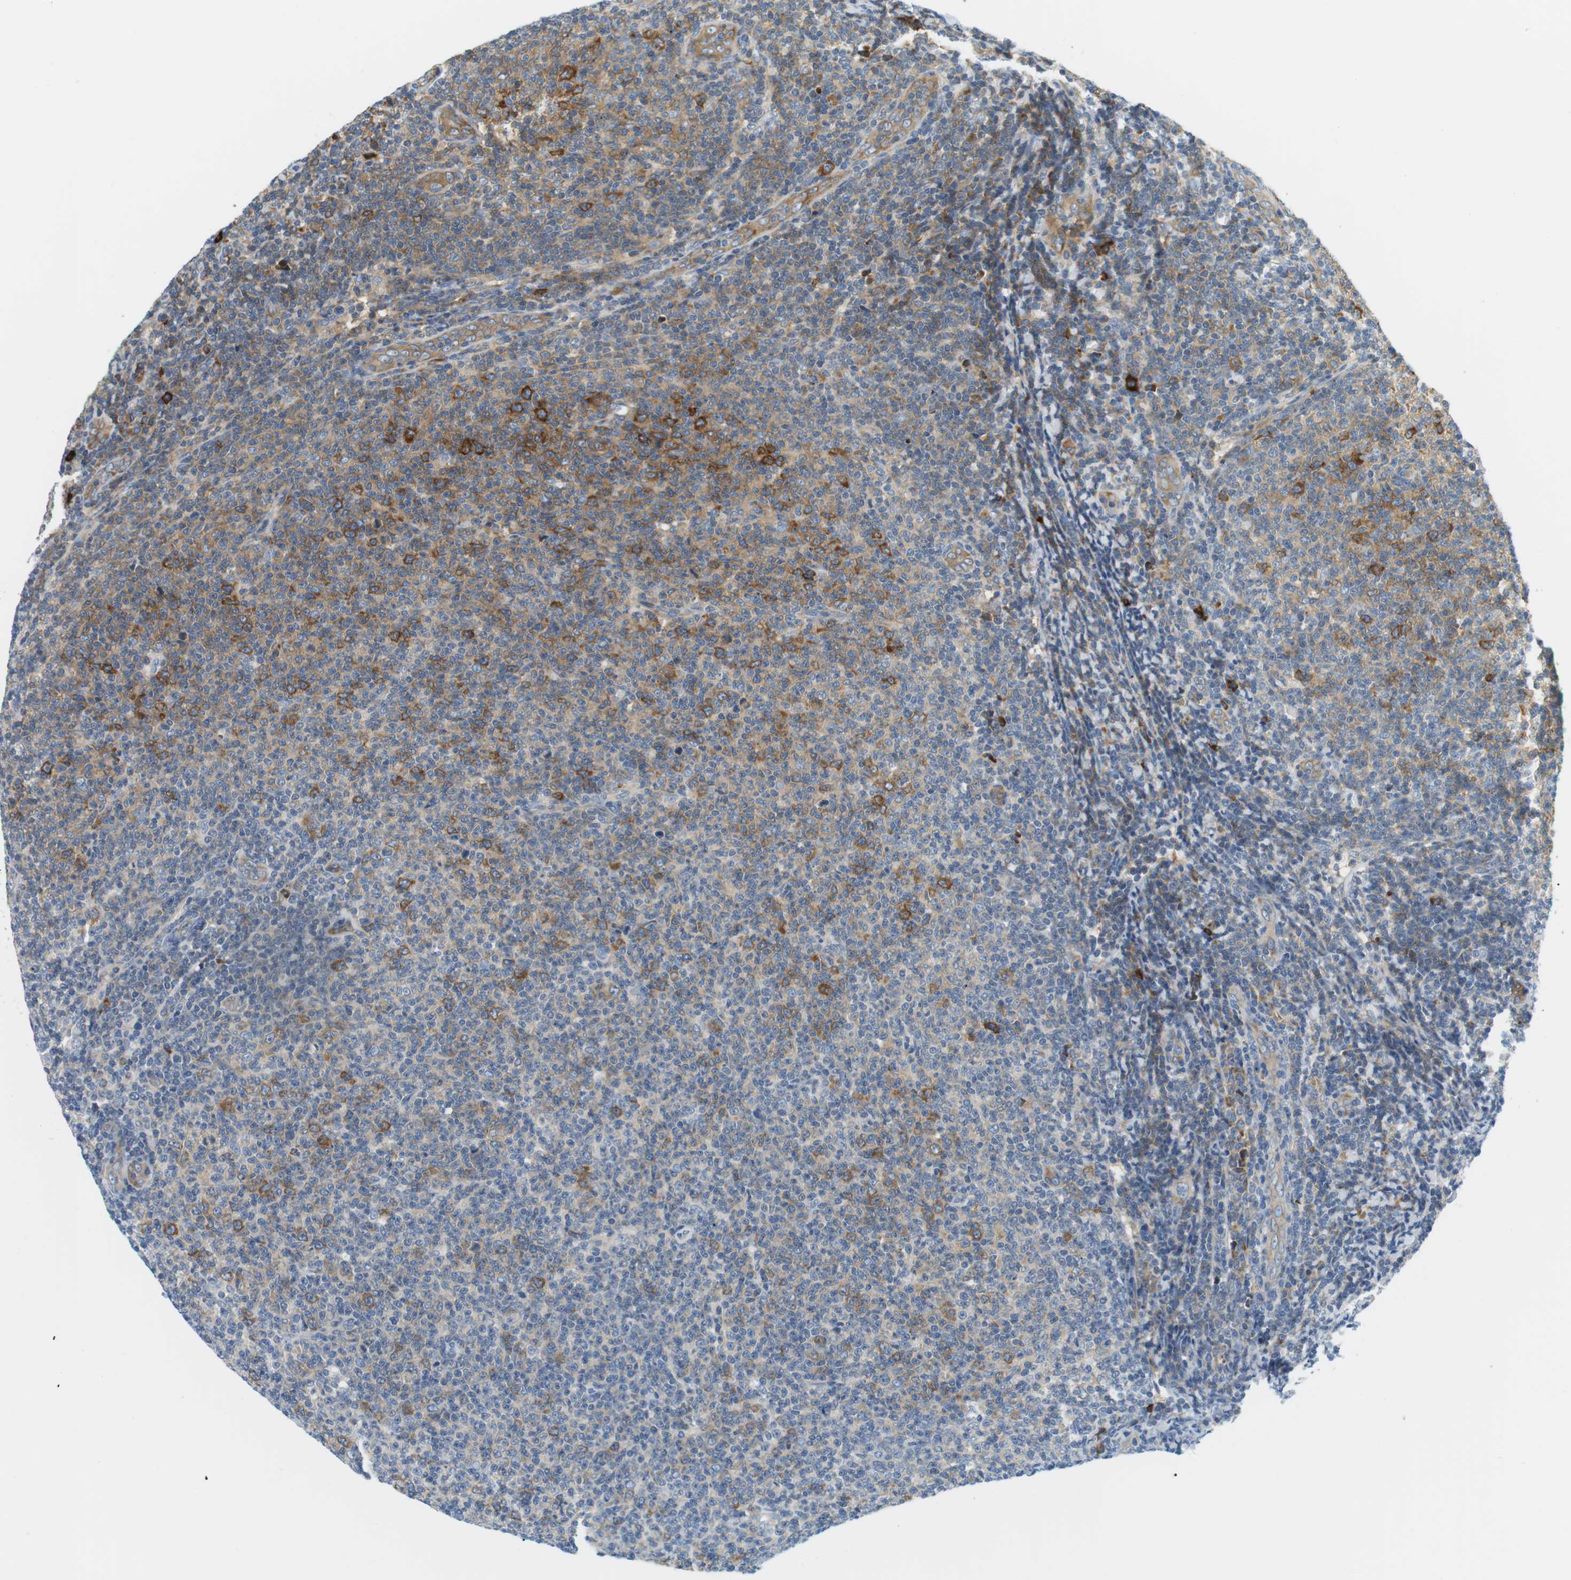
{"staining": {"intensity": "moderate", "quantity": "25%-75%", "location": "cytoplasmic/membranous"}, "tissue": "lymphoma", "cell_type": "Tumor cells", "image_type": "cancer", "snomed": [{"axis": "morphology", "description": "Malignant lymphoma, non-Hodgkin's type, Low grade"}, {"axis": "topography", "description": "Lymph node"}], "caption": "About 25%-75% of tumor cells in human lymphoma demonstrate moderate cytoplasmic/membranous protein expression as visualized by brown immunohistochemical staining.", "gene": "TMEM200A", "patient": {"sex": "male", "age": 66}}